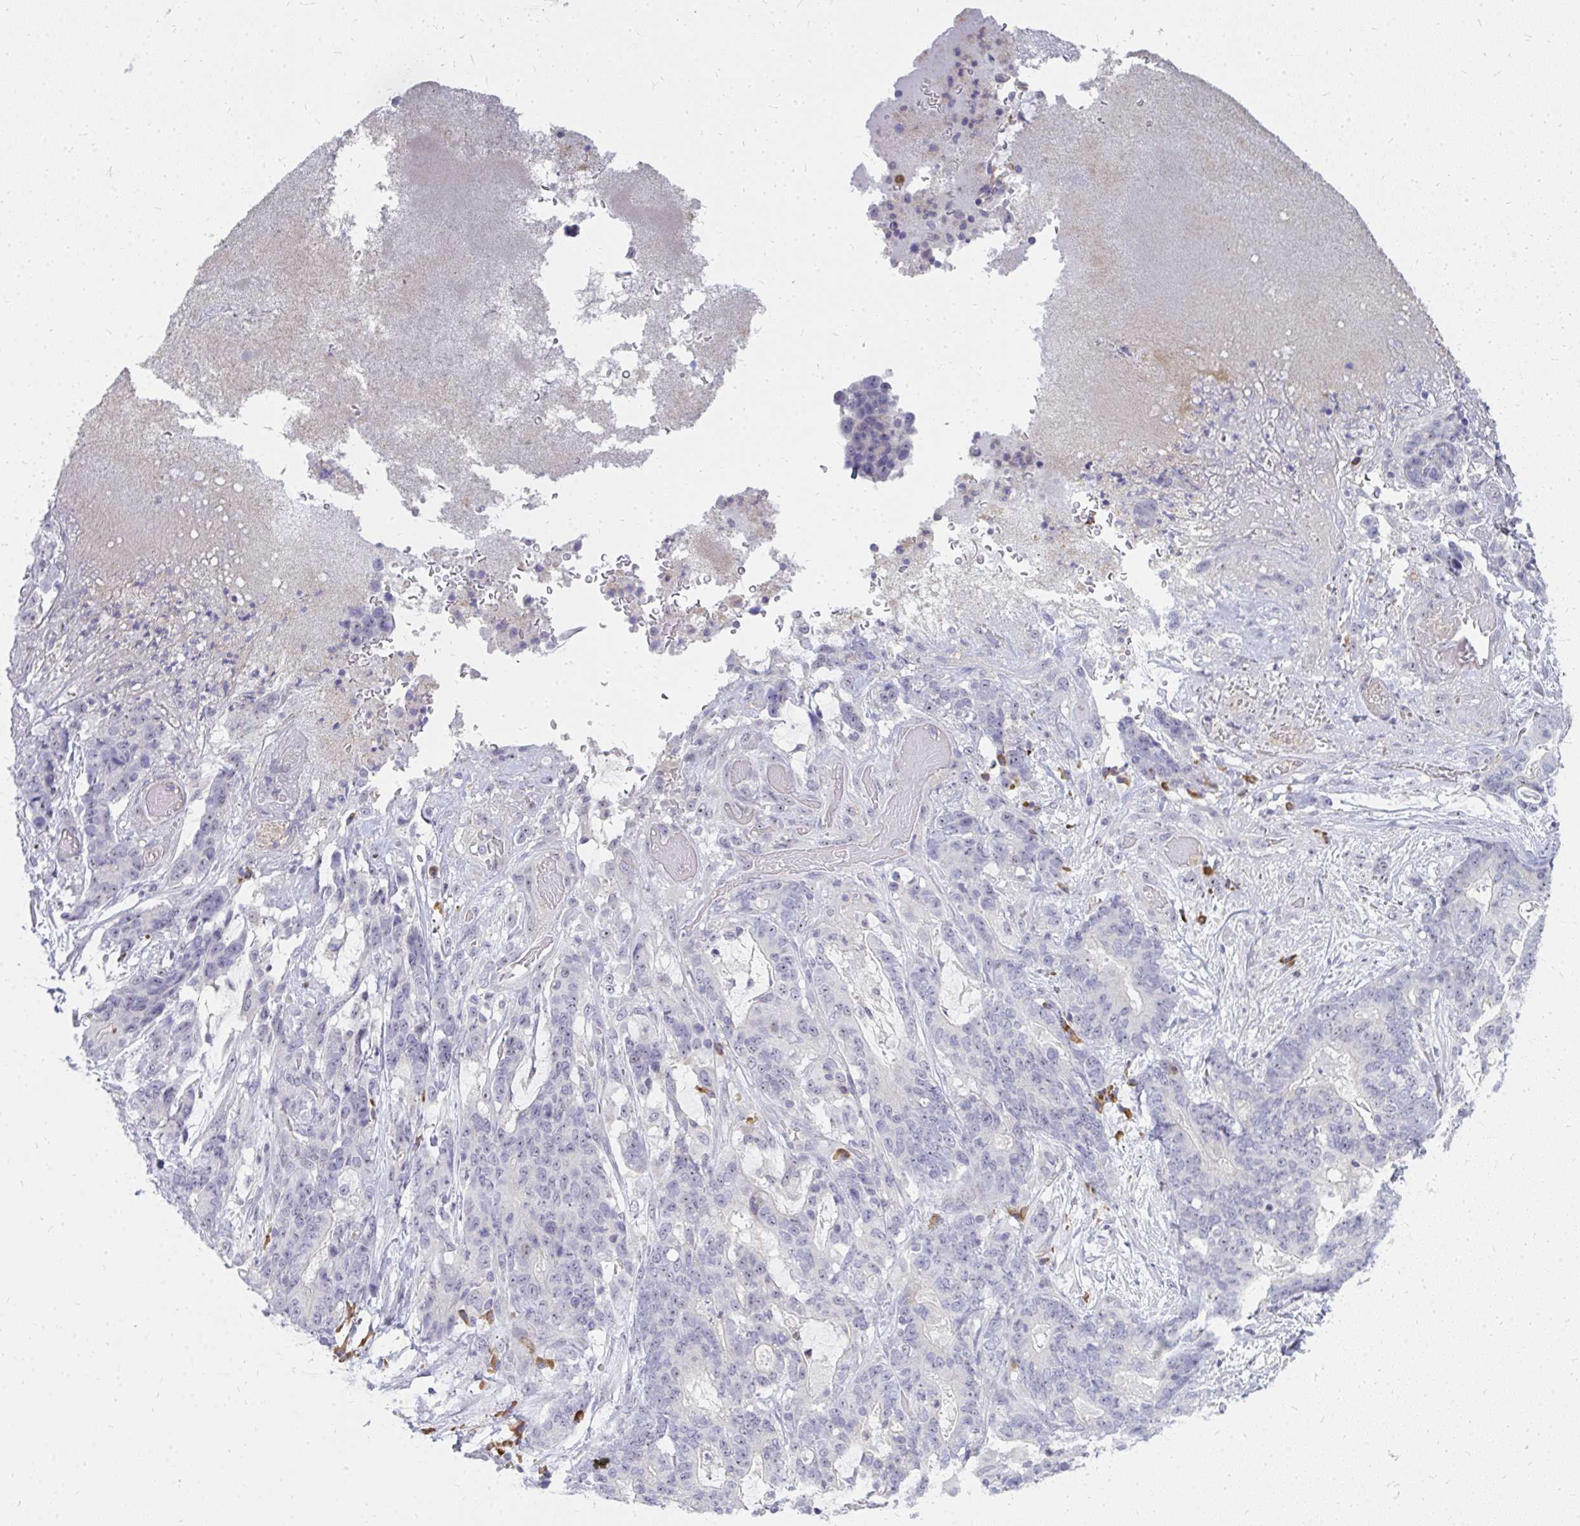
{"staining": {"intensity": "negative", "quantity": "none", "location": "none"}, "tissue": "stomach cancer", "cell_type": "Tumor cells", "image_type": "cancer", "snomed": [{"axis": "morphology", "description": "Normal tissue, NOS"}, {"axis": "morphology", "description": "Adenocarcinoma, NOS"}, {"axis": "topography", "description": "Stomach"}], "caption": "Immunohistochemistry micrograph of stomach adenocarcinoma stained for a protein (brown), which shows no positivity in tumor cells. (Stains: DAB (3,3'-diaminobenzidine) IHC with hematoxylin counter stain, Microscopy: brightfield microscopy at high magnification).", "gene": "FAM9A", "patient": {"sex": "female", "age": 64}}